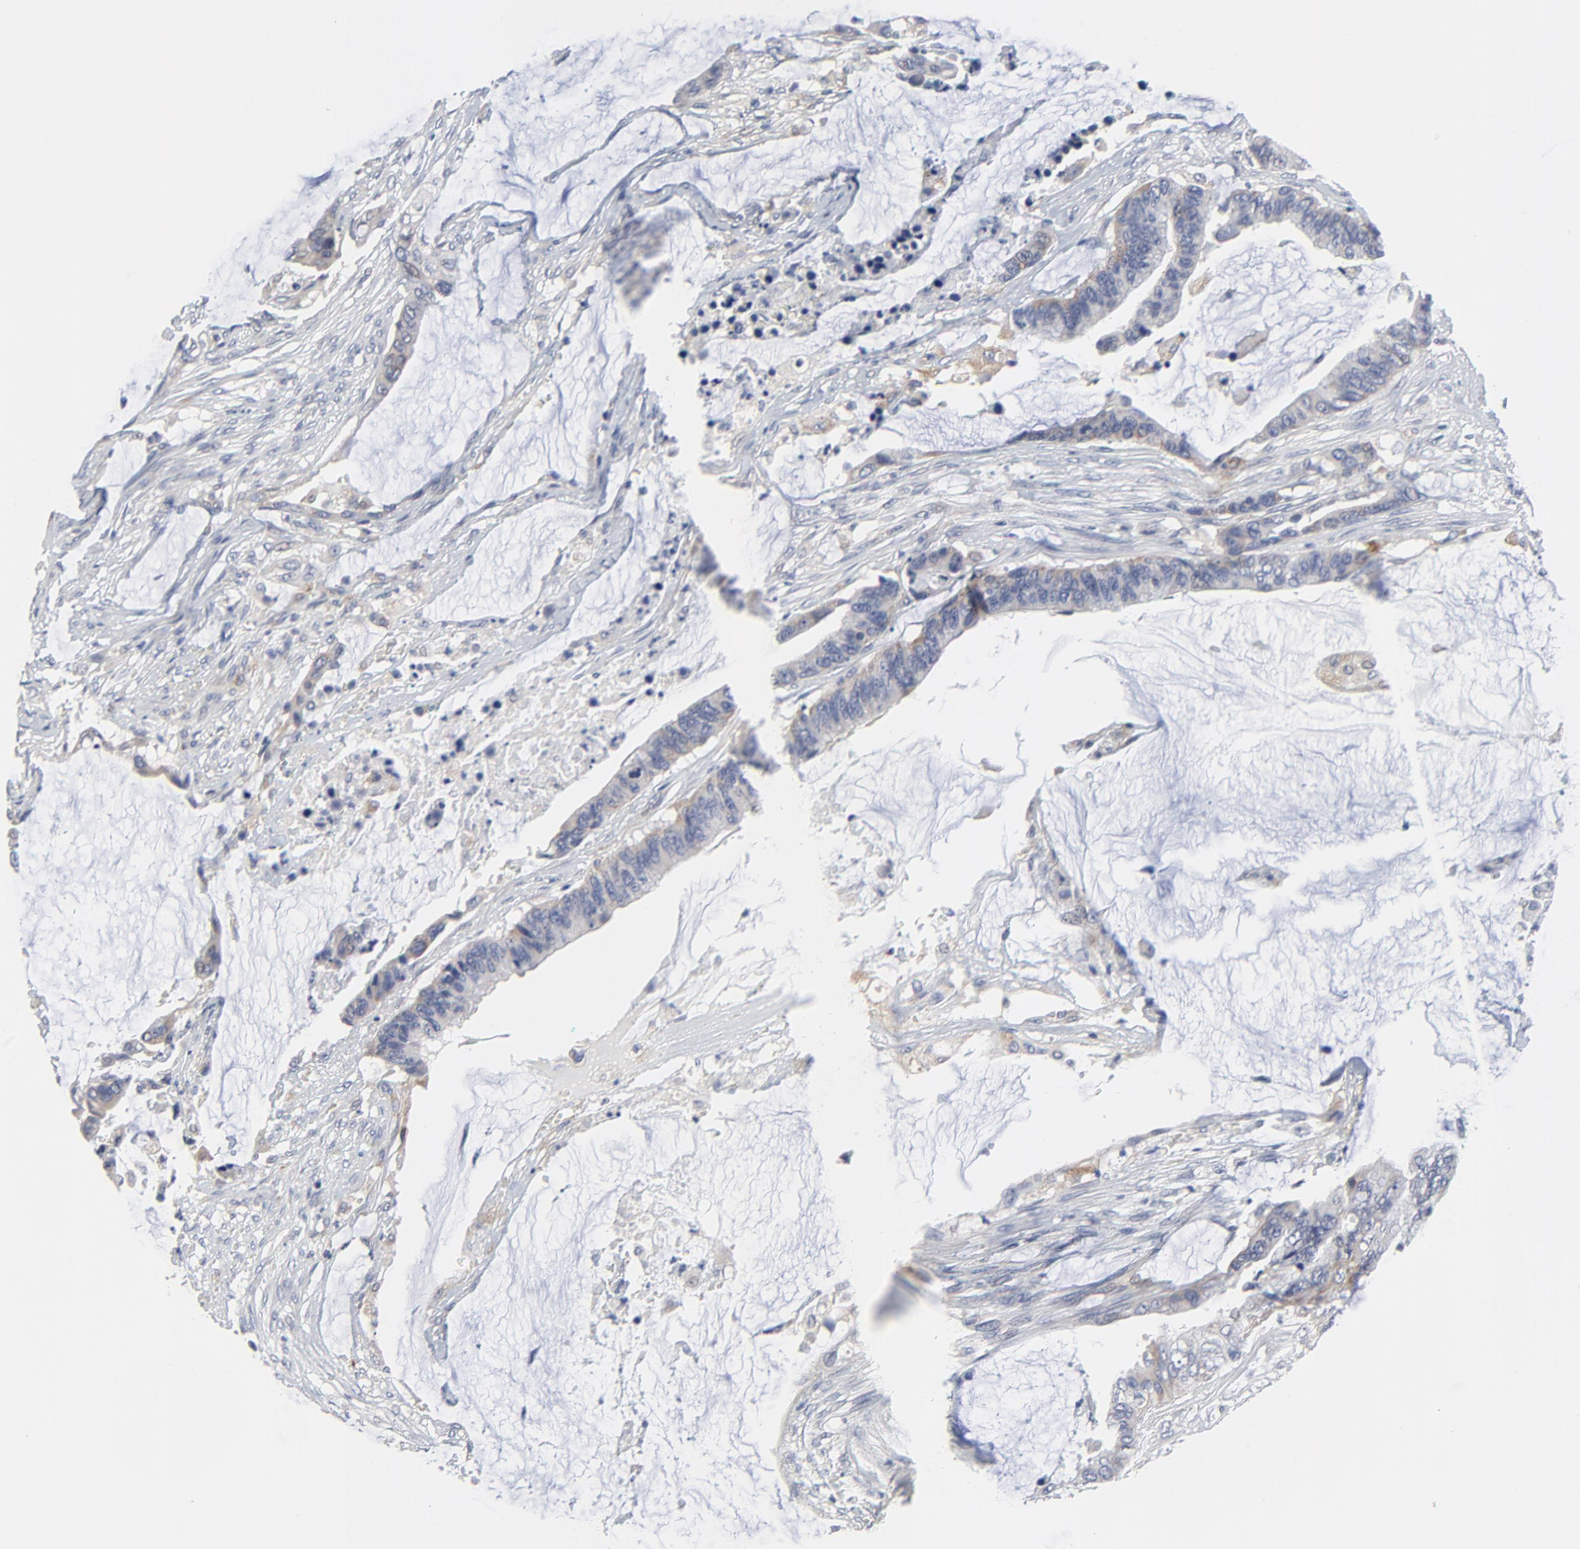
{"staining": {"intensity": "weak", "quantity": ">75%", "location": "cytoplasmic/membranous"}, "tissue": "colorectal cancer", "cell_type": "Tumor cells", "image_type": "cancer", "snomed": [{"axis": "morphology", "description": "Adenocarcinoma, NOS"}, {"axis": "topography", "description": "Rectum"}], "caption": "Protein expression analysis of colorectal adenocarcinoma exhibits weak cytoplasmic/membranous expression in about >75% of tumor cells.", "gene": "DHRSX", "patient": {"sex": "female", "age": 59}}